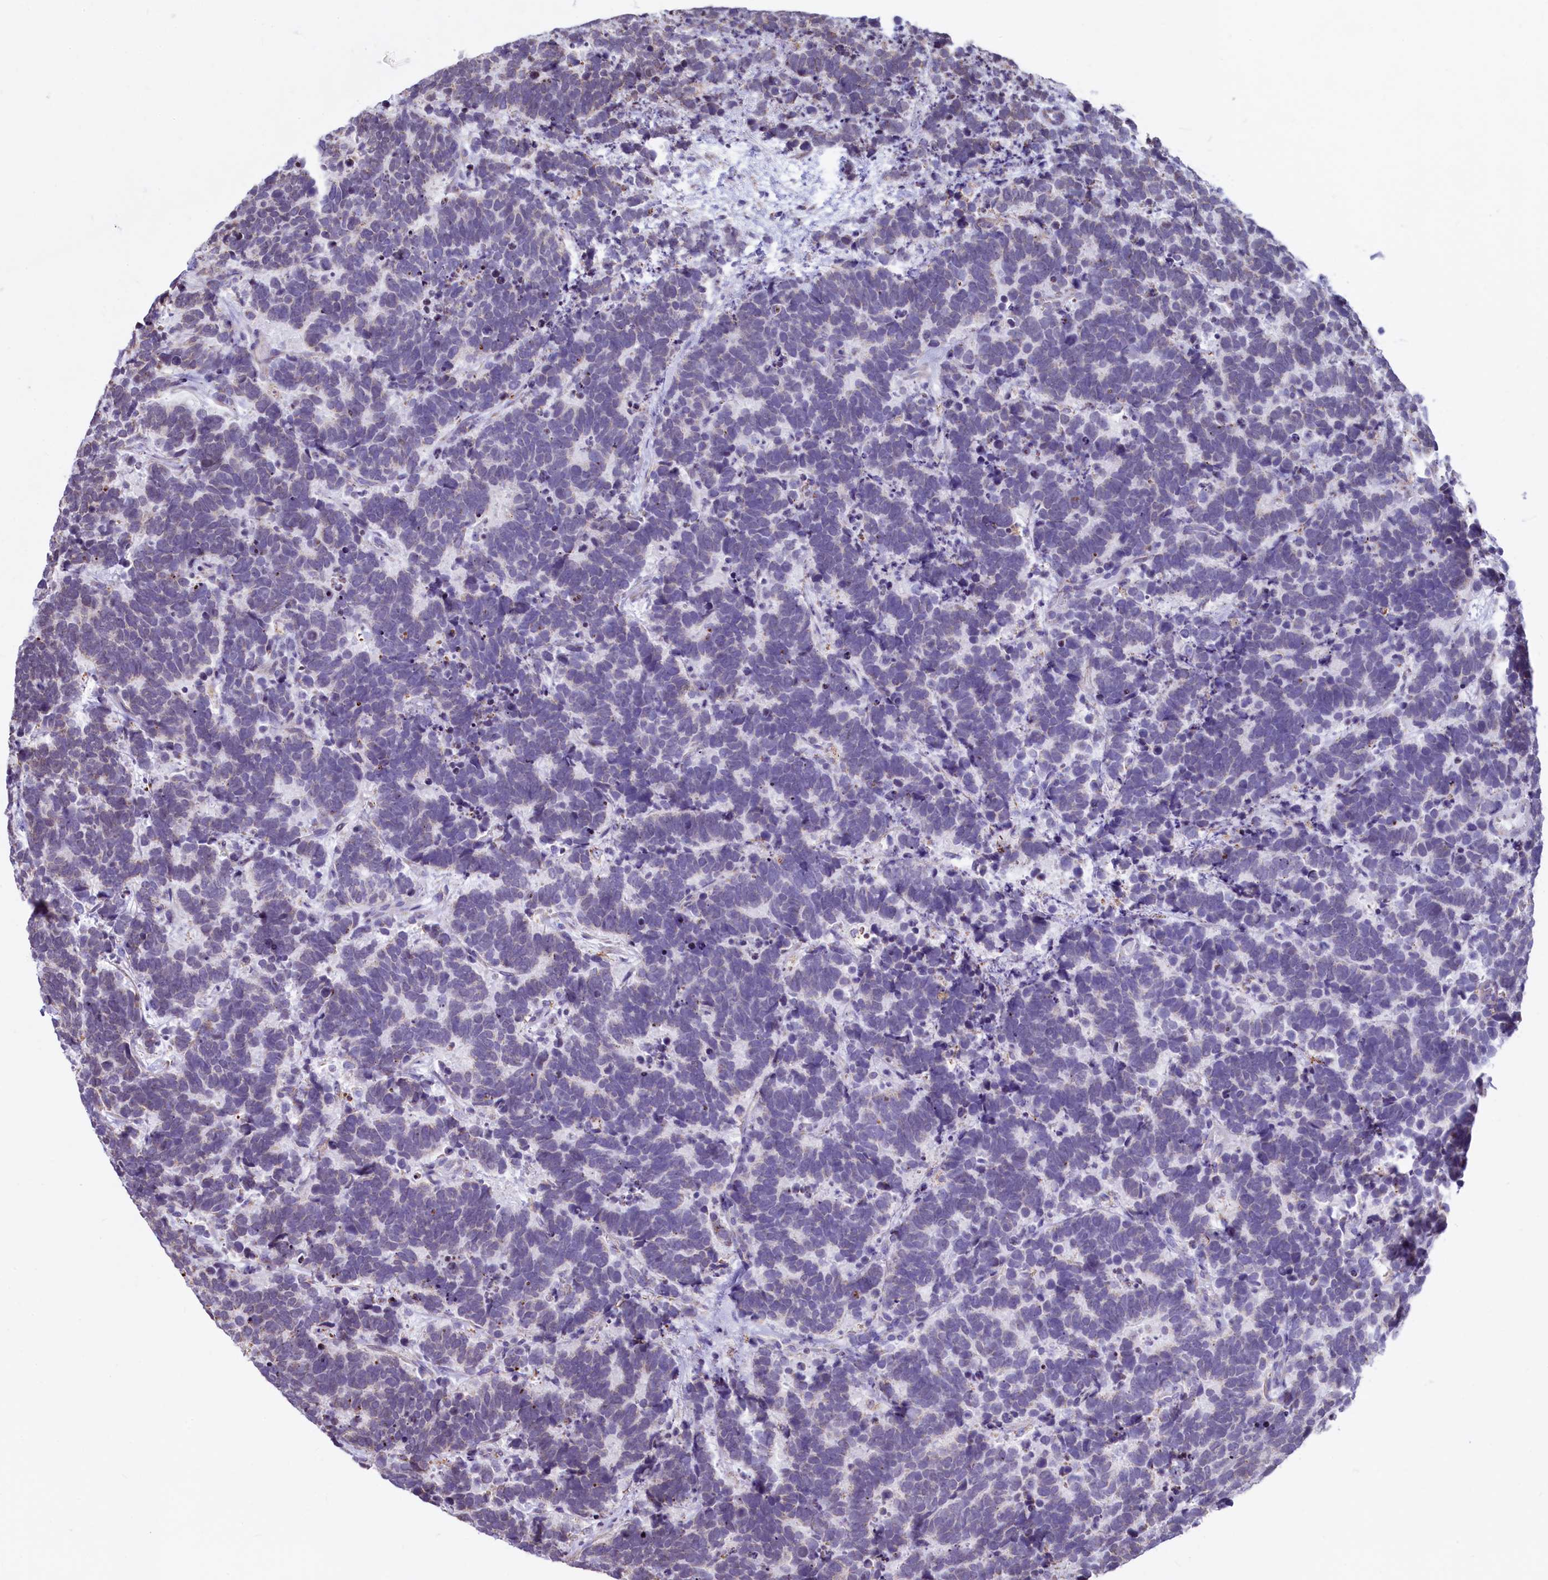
{"staining": {"intensity": "negative", "quantity": "none", "location": "none"}, "tissue": "carcinoid", "cell_type": "Tumor cells", "image_type": "cancer", "snomed": [{"axis": "morphology", "description": "Carcinoma, NOS"}, {"axis": "morphology", "description": "Carcinoid, malignant, NOS"}, {"axis": "topography", "description": "Urinary bladder"}], "caption": "Immunohistochemistry (IHC) photomicrograph of neoplastic tissue: carcinoma stained with DAB demonstrates no significant protein expression in tumor cells. Brightfield microscopy of immunohistochemistry (IHC) stained with DAB (brown) and hematoxylin (blue), captured at high magnification.", "gene": "VWCE", "patient": {"sex": "male", "age": 57}}